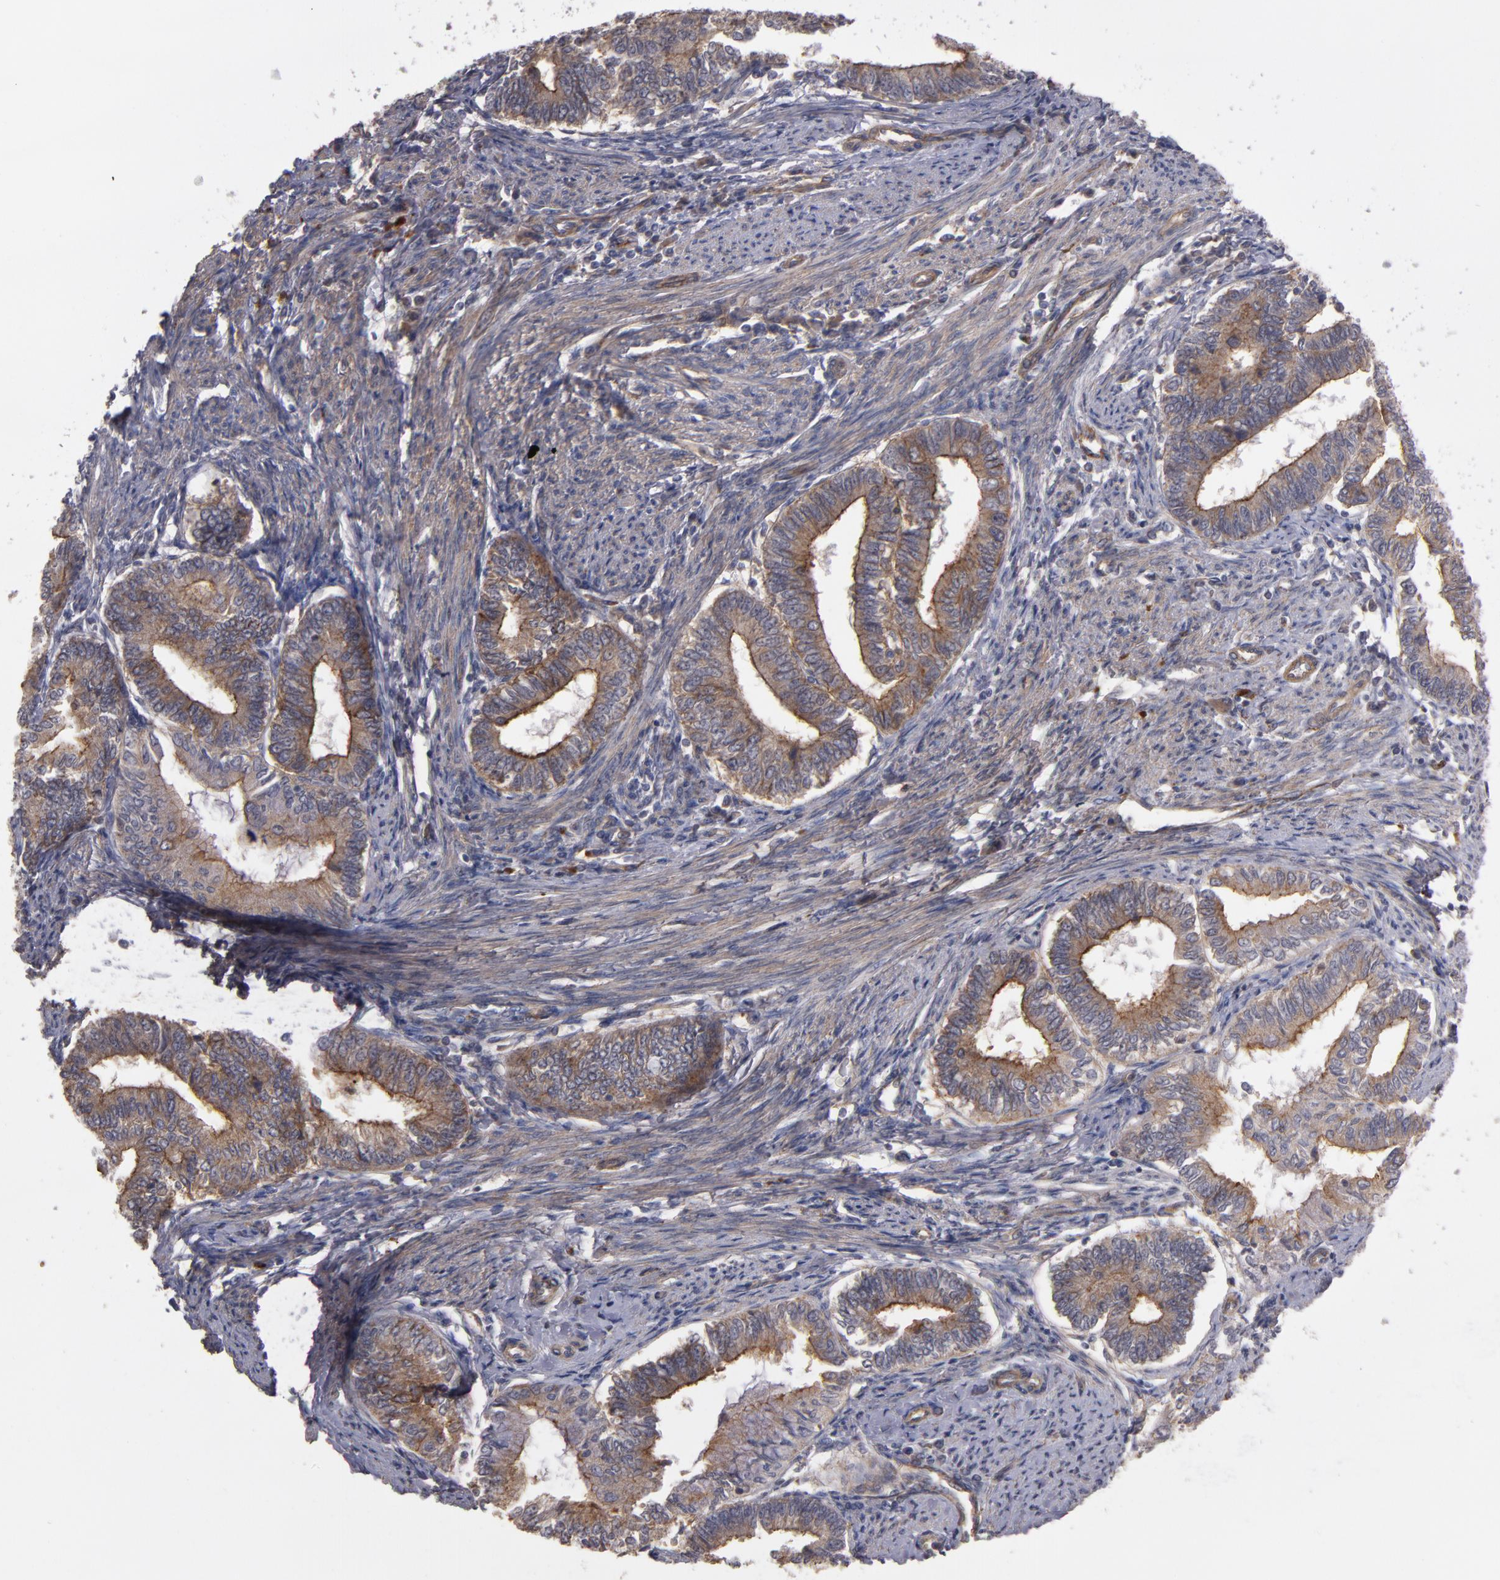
{"staining": {"intensity": "weak", "quantity": "25%-75%", "location": "cytoplasmic/membranous"}, "tissue": "endometrial cancer", "cell_type": "Tumor cells", "image_type": "cancer", "snomed": [{"axis": "morphology", "description": "Adenocarcinoma, NOS"}, {"axis": "topography", "description": "Endometrium"}], "caption": "IHC (DAB (3,3'-diaminobenzidine)) staining of human endometrial cancer (adenocarcinoma) displays weak cytoplasmic/membranous protein positivity in approximately 25%-75% of tumor cells.", "gene": "CTSO", "patient": {"sex": "female", "age": 66}}